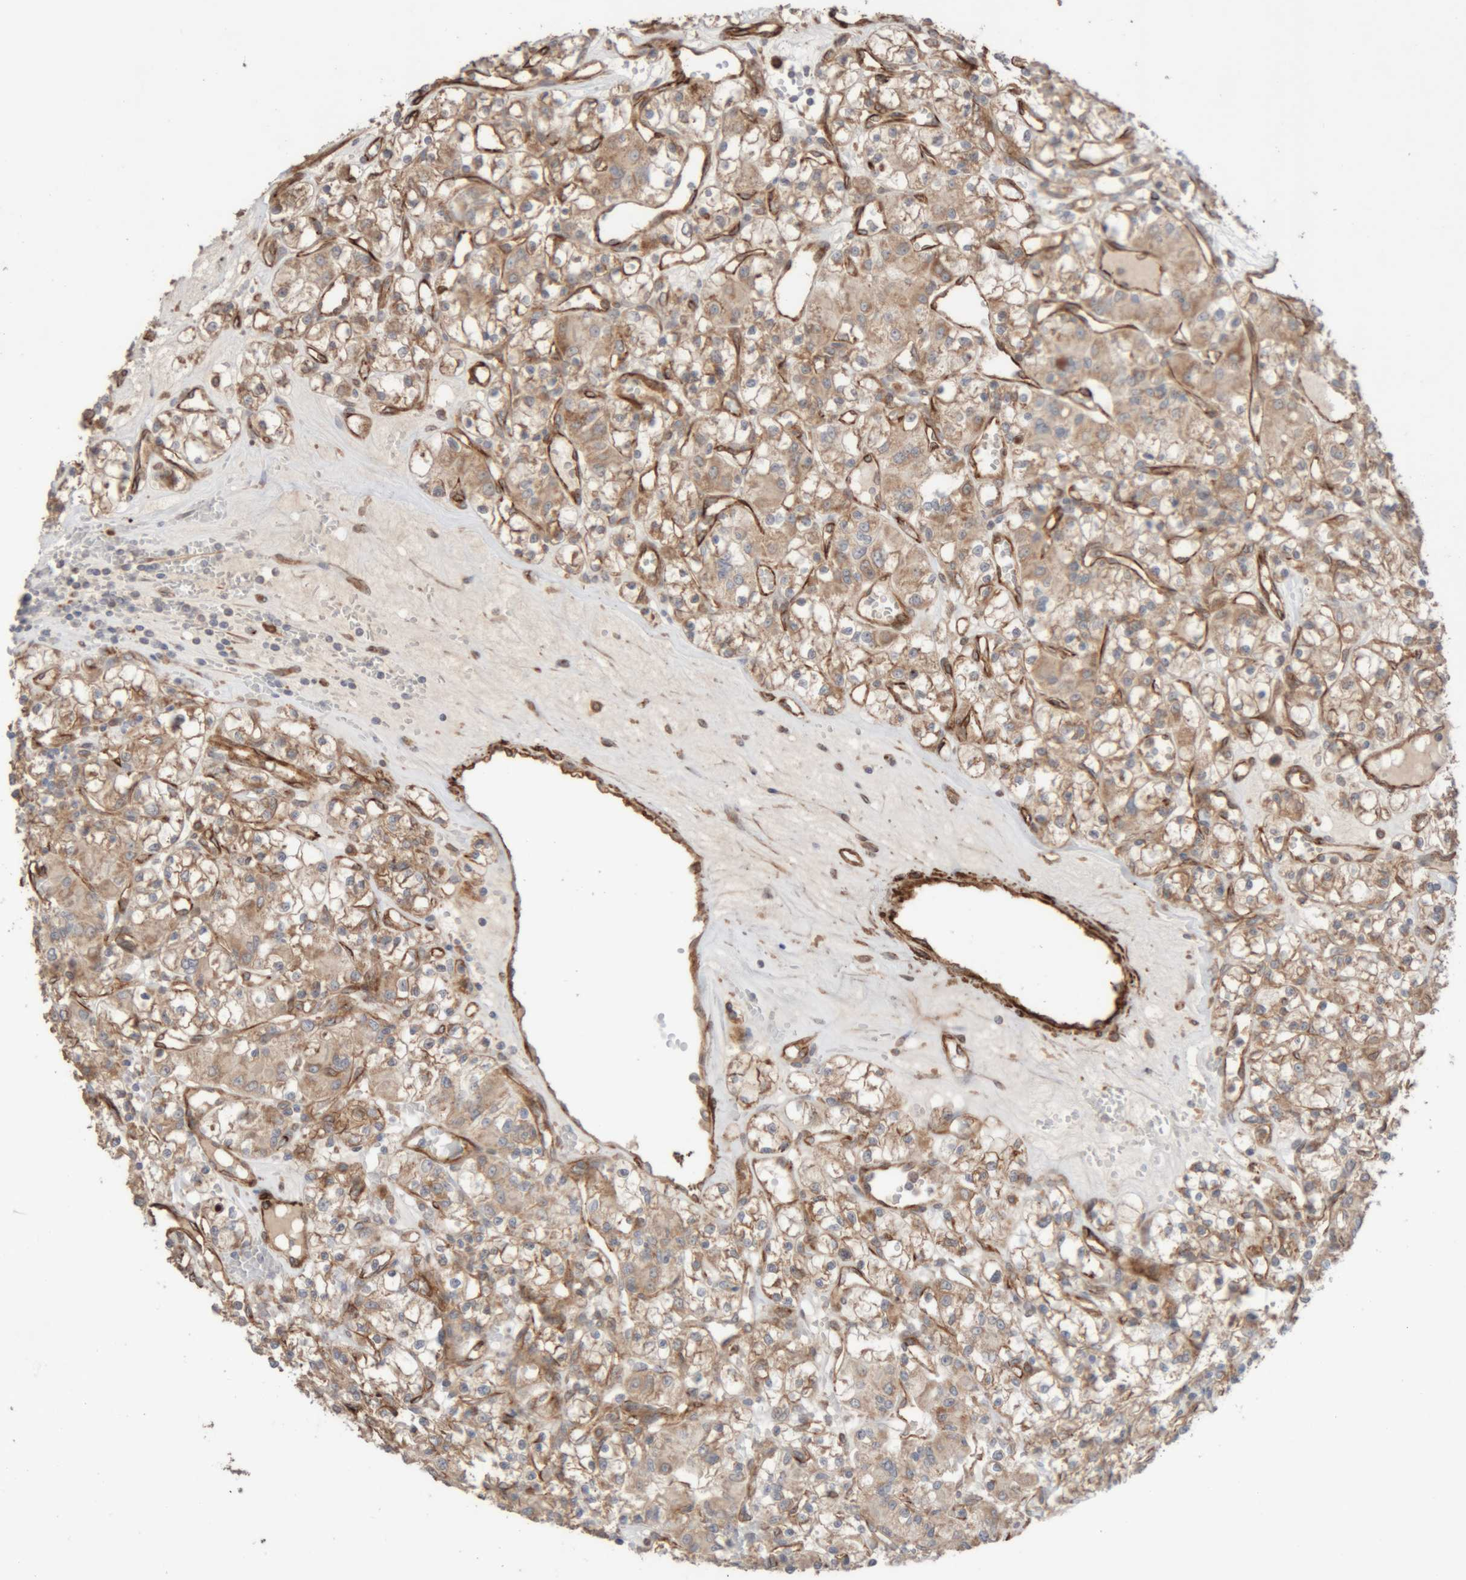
{"staining": {"intensity": "weak", "quantity": "25%-75%", "location": "cytoplasmic/membranous"}, "tissue": "renal cancer", "cell_type": "Tumor cells", "image_type": "cancer", "snomed": [{"axis": "morphology", "description": "Adenocarcinoma, NOS"}, {"axis": "topography", "description": "Kidney"}], "caption": "About 25%-75% of tumor cells in renal adenocarcinoma display weak cytoplasmic/membranous protein expression as visualized by brown immunohistochemical staining.", "gene": "RAB32", "patient": {"sex": "female", "age": 59}}